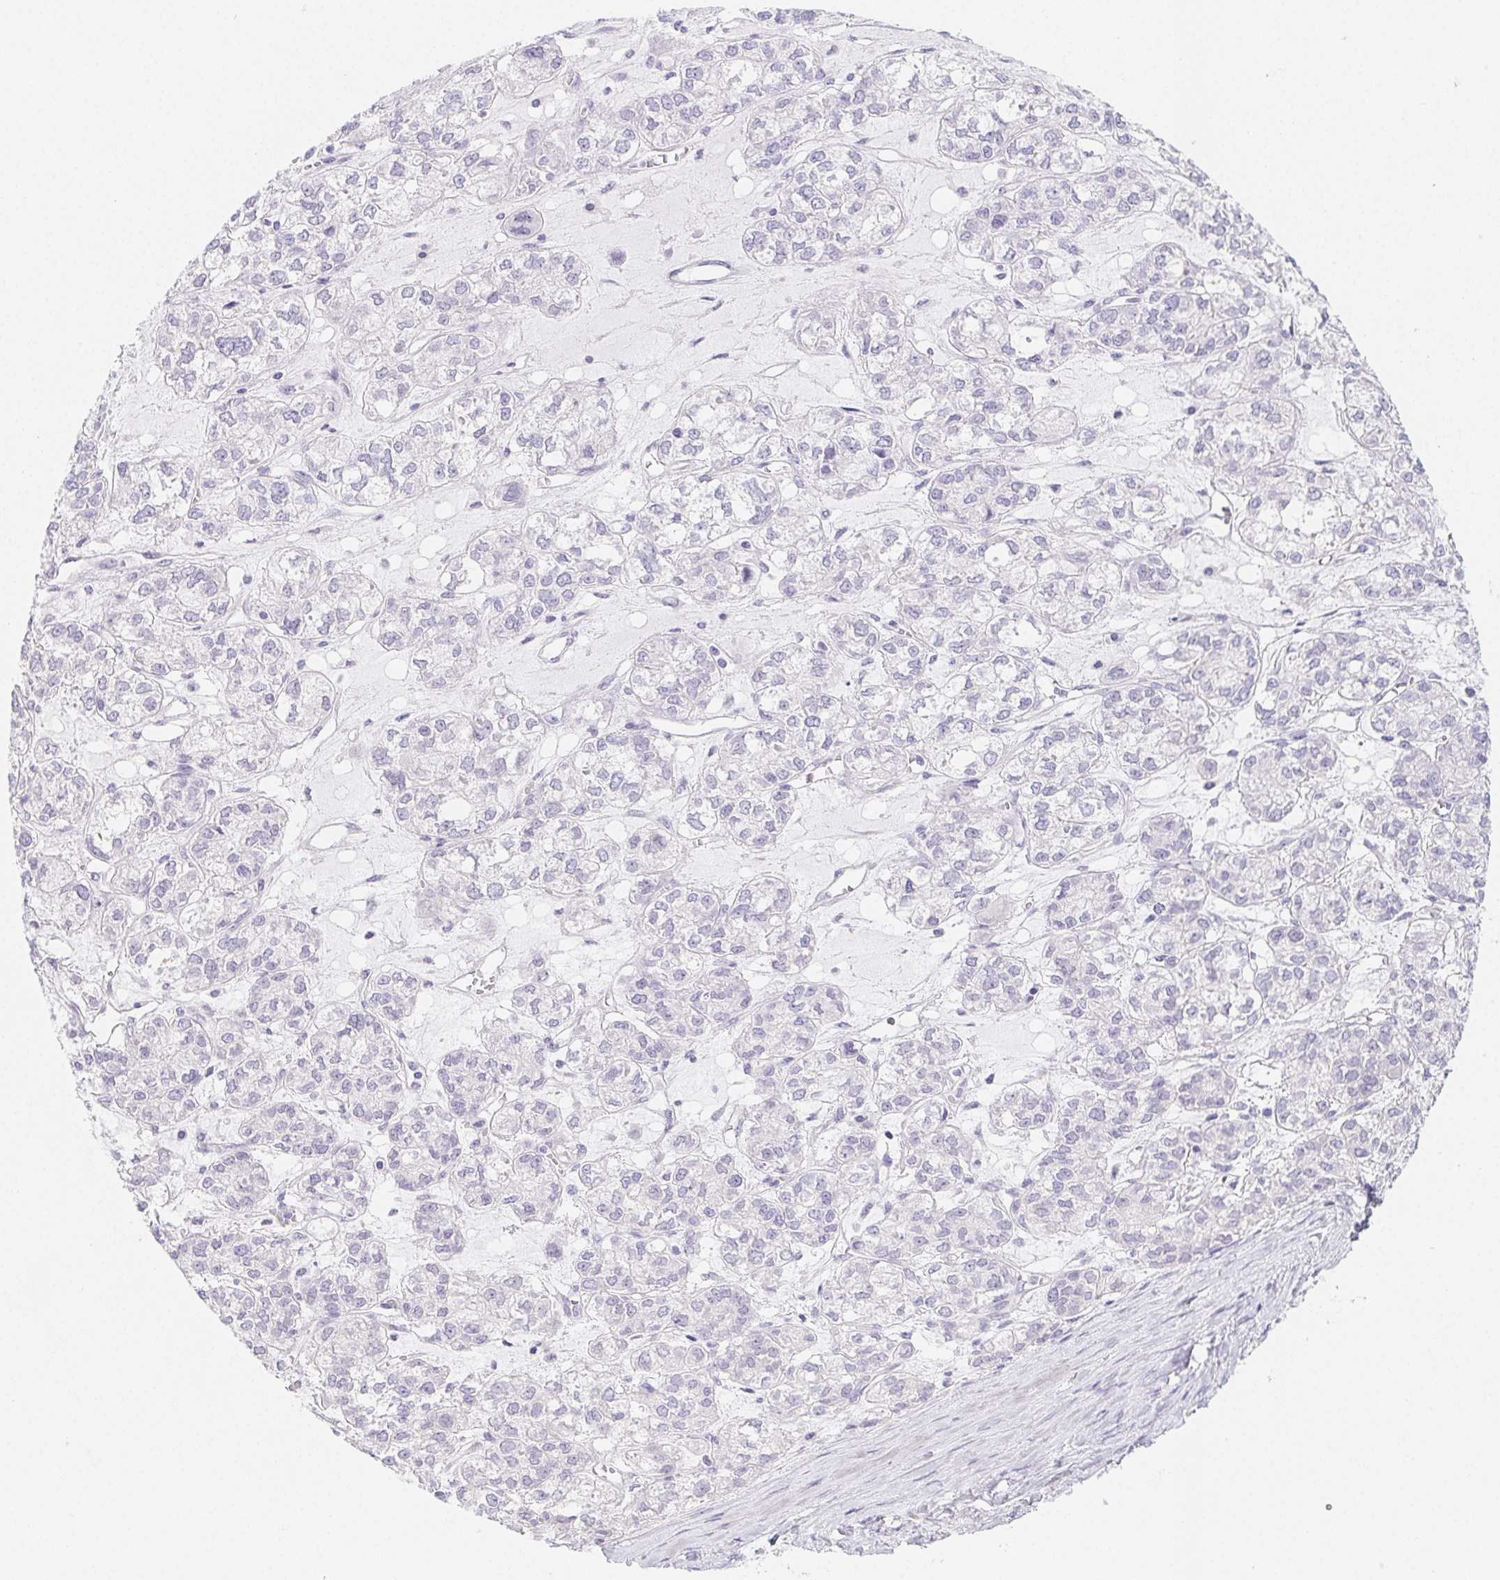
{"staining": {"intensity": "negative", "quantity": "none", "location": "none"}, "tissue": "ovarian cancer", "cell_type": "Tumor cells", "image_type": "cancer", "snomed": [{"axis": "morphology", "description": "Carcinoma, endometroid"}, {"axis": "topography", "description": "Ovary"}], "caption": "An IHC image of ovarian cancer is shown. There is no staining in tumor cells of ovarian cancer. Nuclei are stained in blue.", "gene": "ZBBX", "patient": {"sex": "female", "age": 64}}